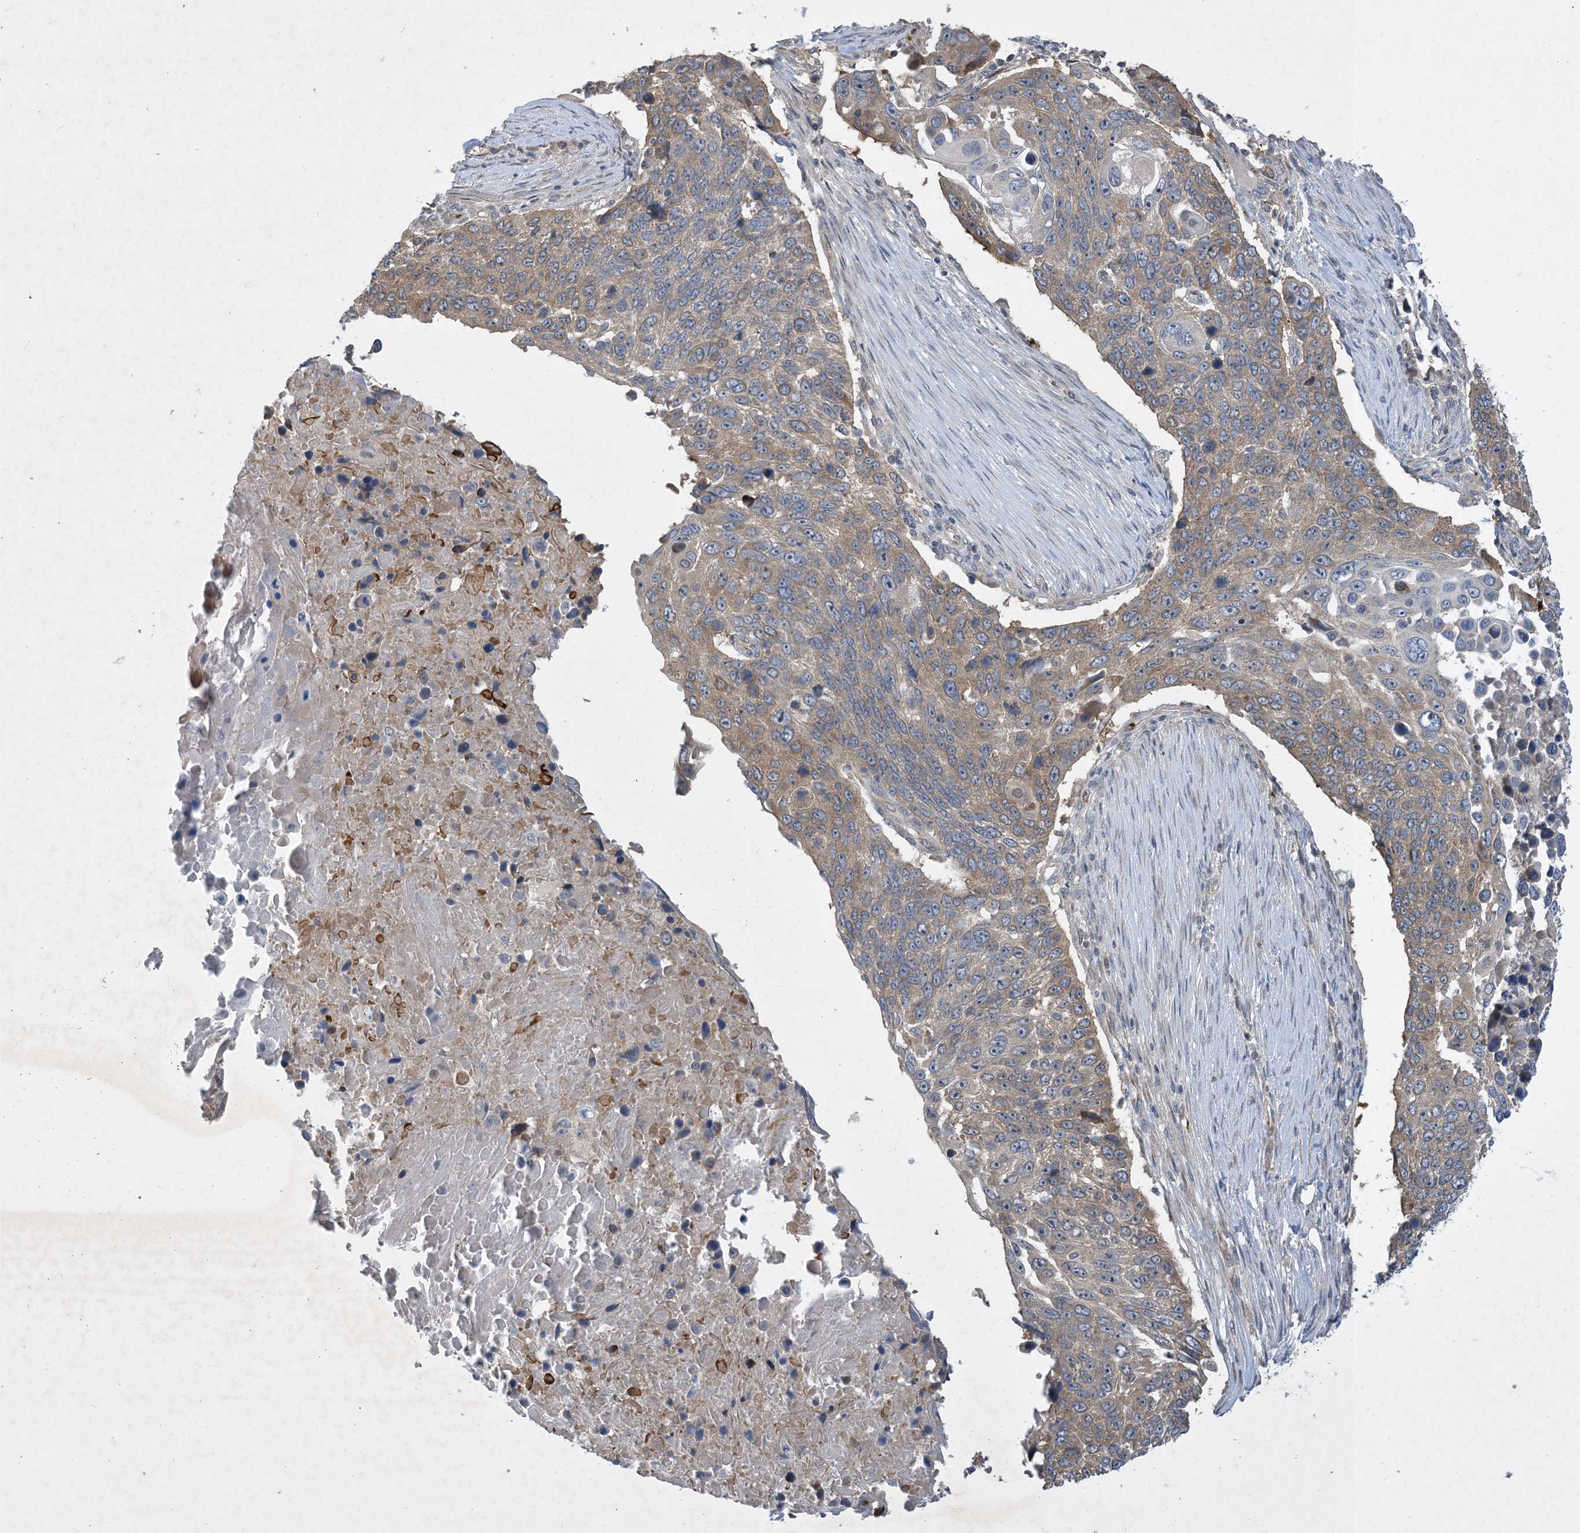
{"staining": {"intensity": "moderate", "quantity": "<25%", "location": "cytoplasmic/membranous"}, "tissue": "lung cancer", "cell_type": "Tumor cells", "image_type": "cancer", "snomed": [{"axis": "morphology", "description": "Squamous cell carcinoma, NOS"}, {"axis": "topography", "description": "Lung"}], "caption": "Tumor cells exhibit low levels of moderate cytoplasmic/membranous staining in approximately <25% of cells in human lung cancer.", "gene": "TINAG", "patient": {"sex": "male", "age": 66}}